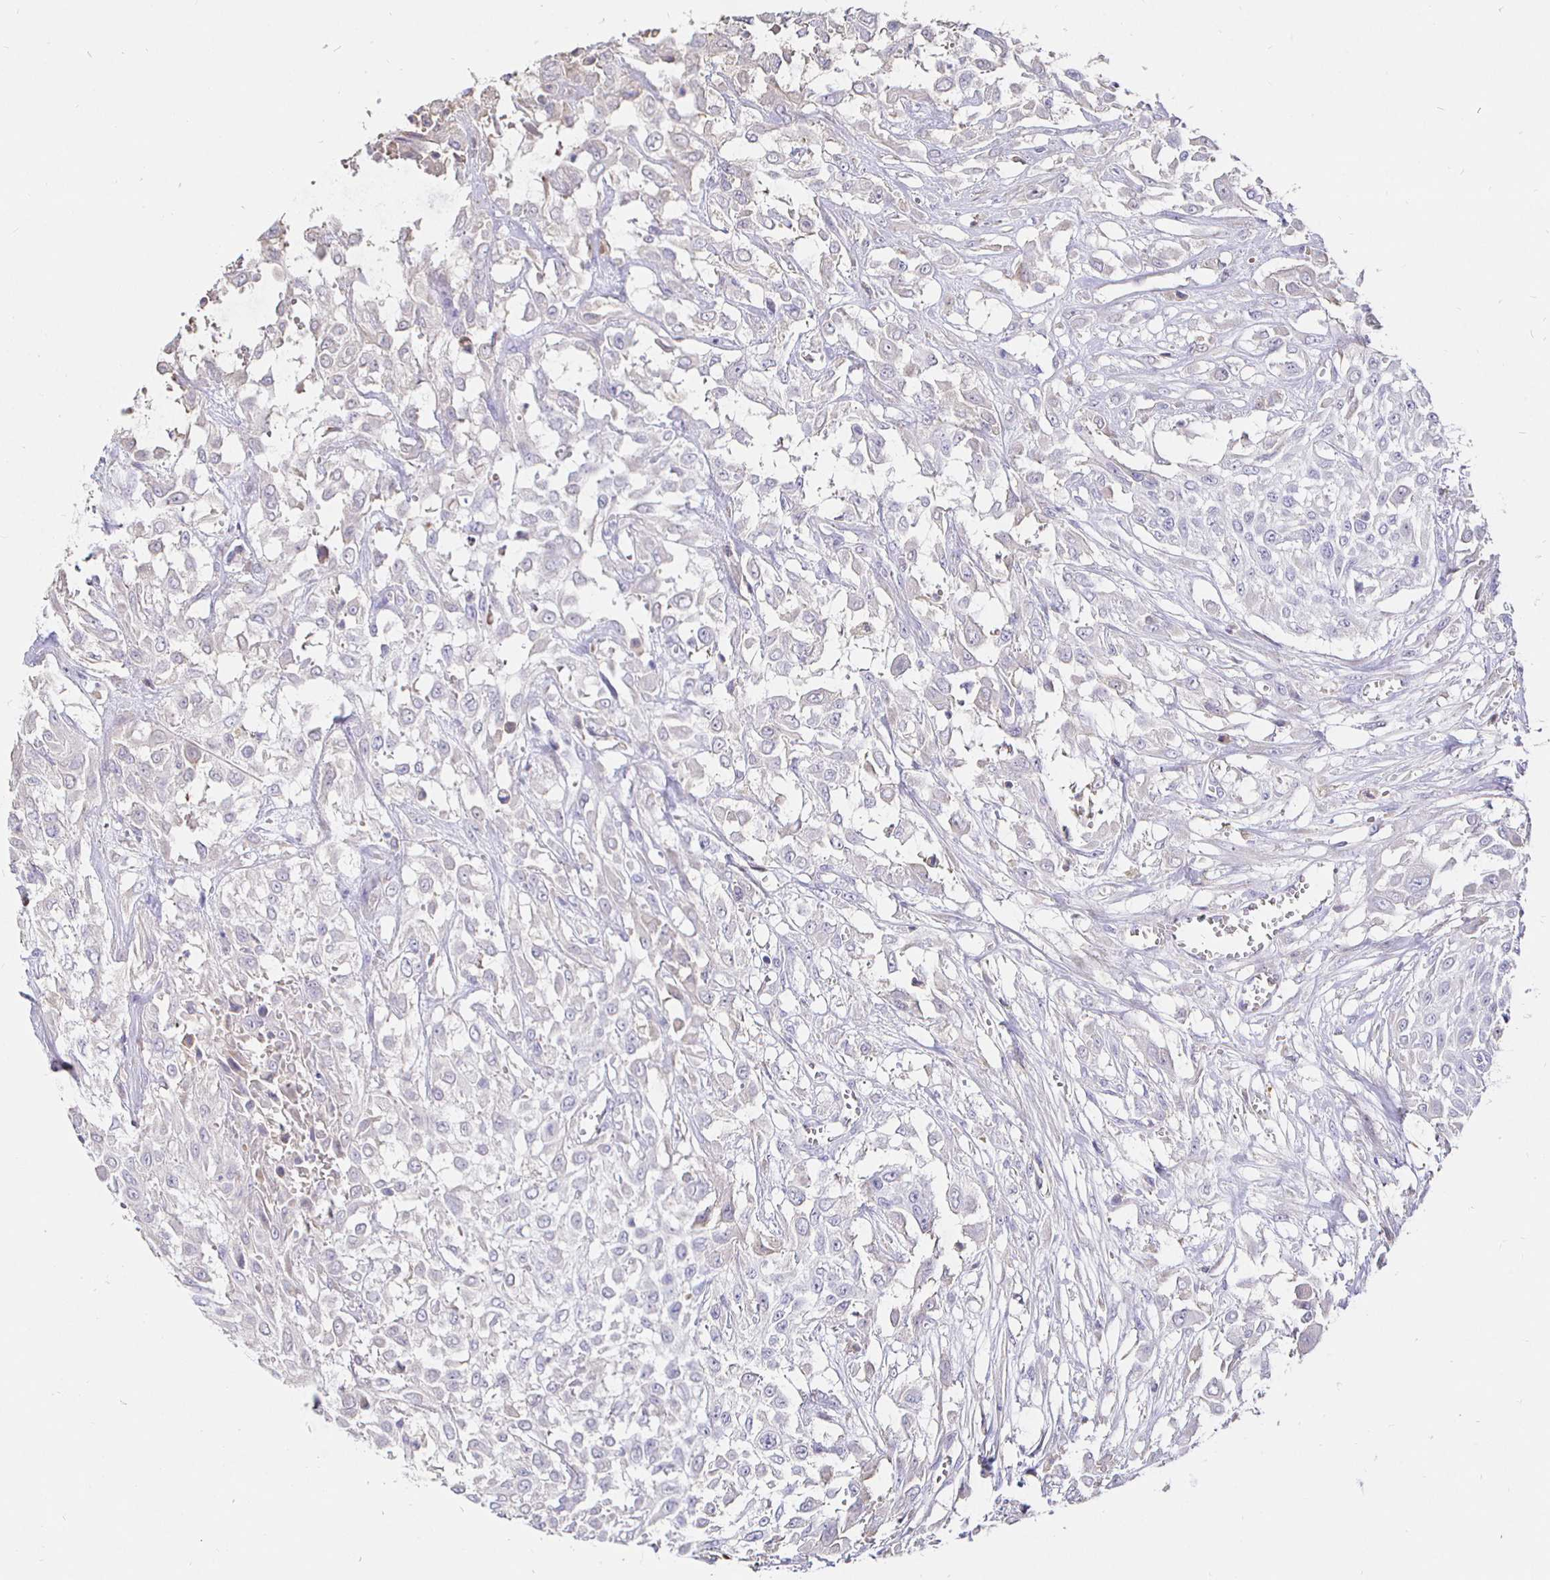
{"staining": {"intensity": "negative", "quantity": "none", "location": "none"}, "tissue": "urothelial cancer", "cell_type": "Tumor cells", "image_type": "cancer", "snomed": [{"axis": "morphology", "description": "Urothelial carcinoma, High grade"}, {"axis": "topography", "description": "Urinary bladder"}], "caption": "Immunohistochemistry (IHC) photomicrograph of high-grade urothelial carcinoma stained for a protein (brown), which exhibits no staining in tumor cells.", "gene": "CXCR3", "patient": {"sex": "male", "age": 57}}